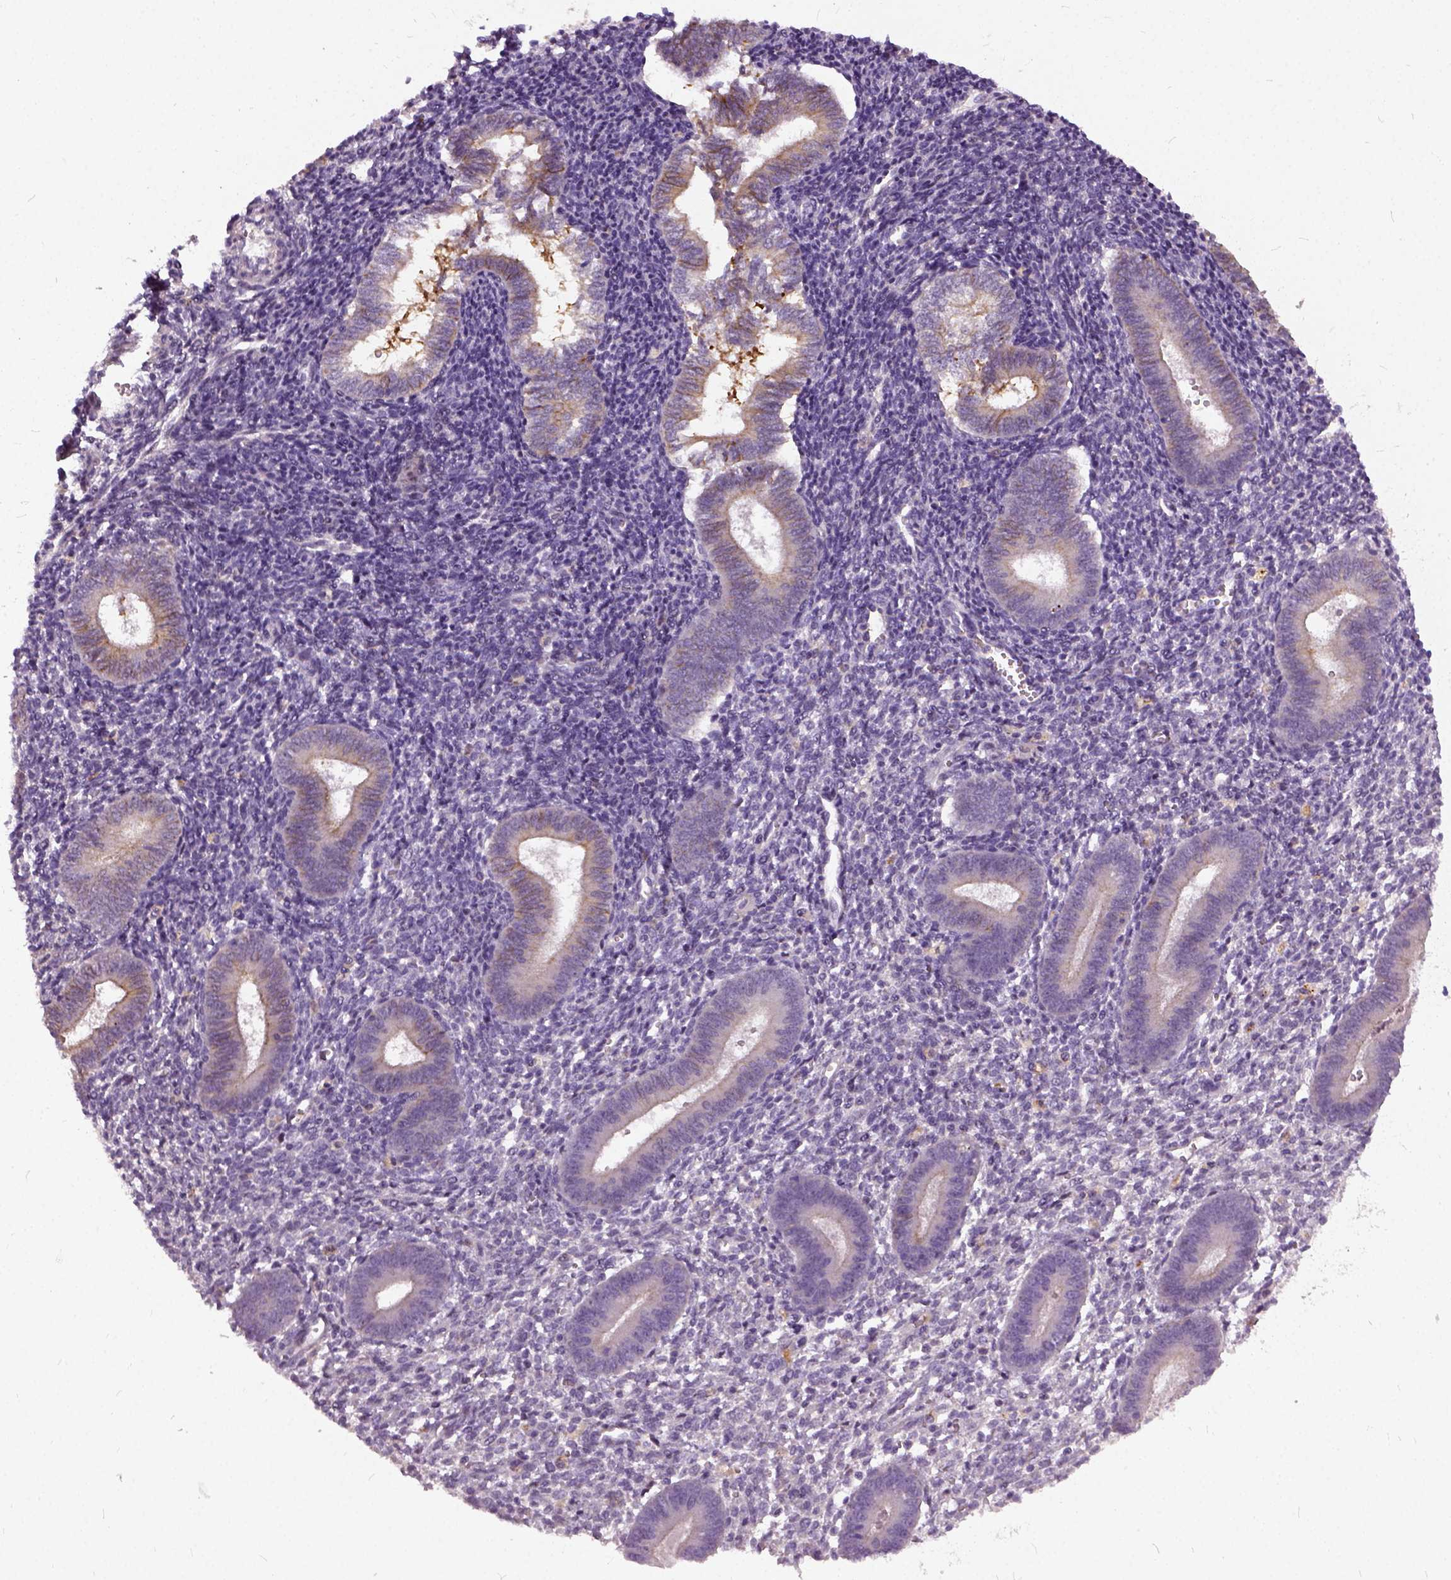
{"staining": {"intensity": "negative", "quantity": "none", "location": "none"}, "tissue": "endometrium", "cell_type": "Cells in endometrial stroma", "image_type": "normal", "snomed": [{"axis": "morphology", "description": "Normal tissue, NOS"}, {"axis": "topography", "description": "Endometrium"}], "caption": "An immunohistochemistry (IHC) histopathology image of benign endometrium is shown. There is no staining in cells in endometrial stroma of endometrium.", "gene": "ILRUN", "patient": {"sex": "female", "age": 25}}